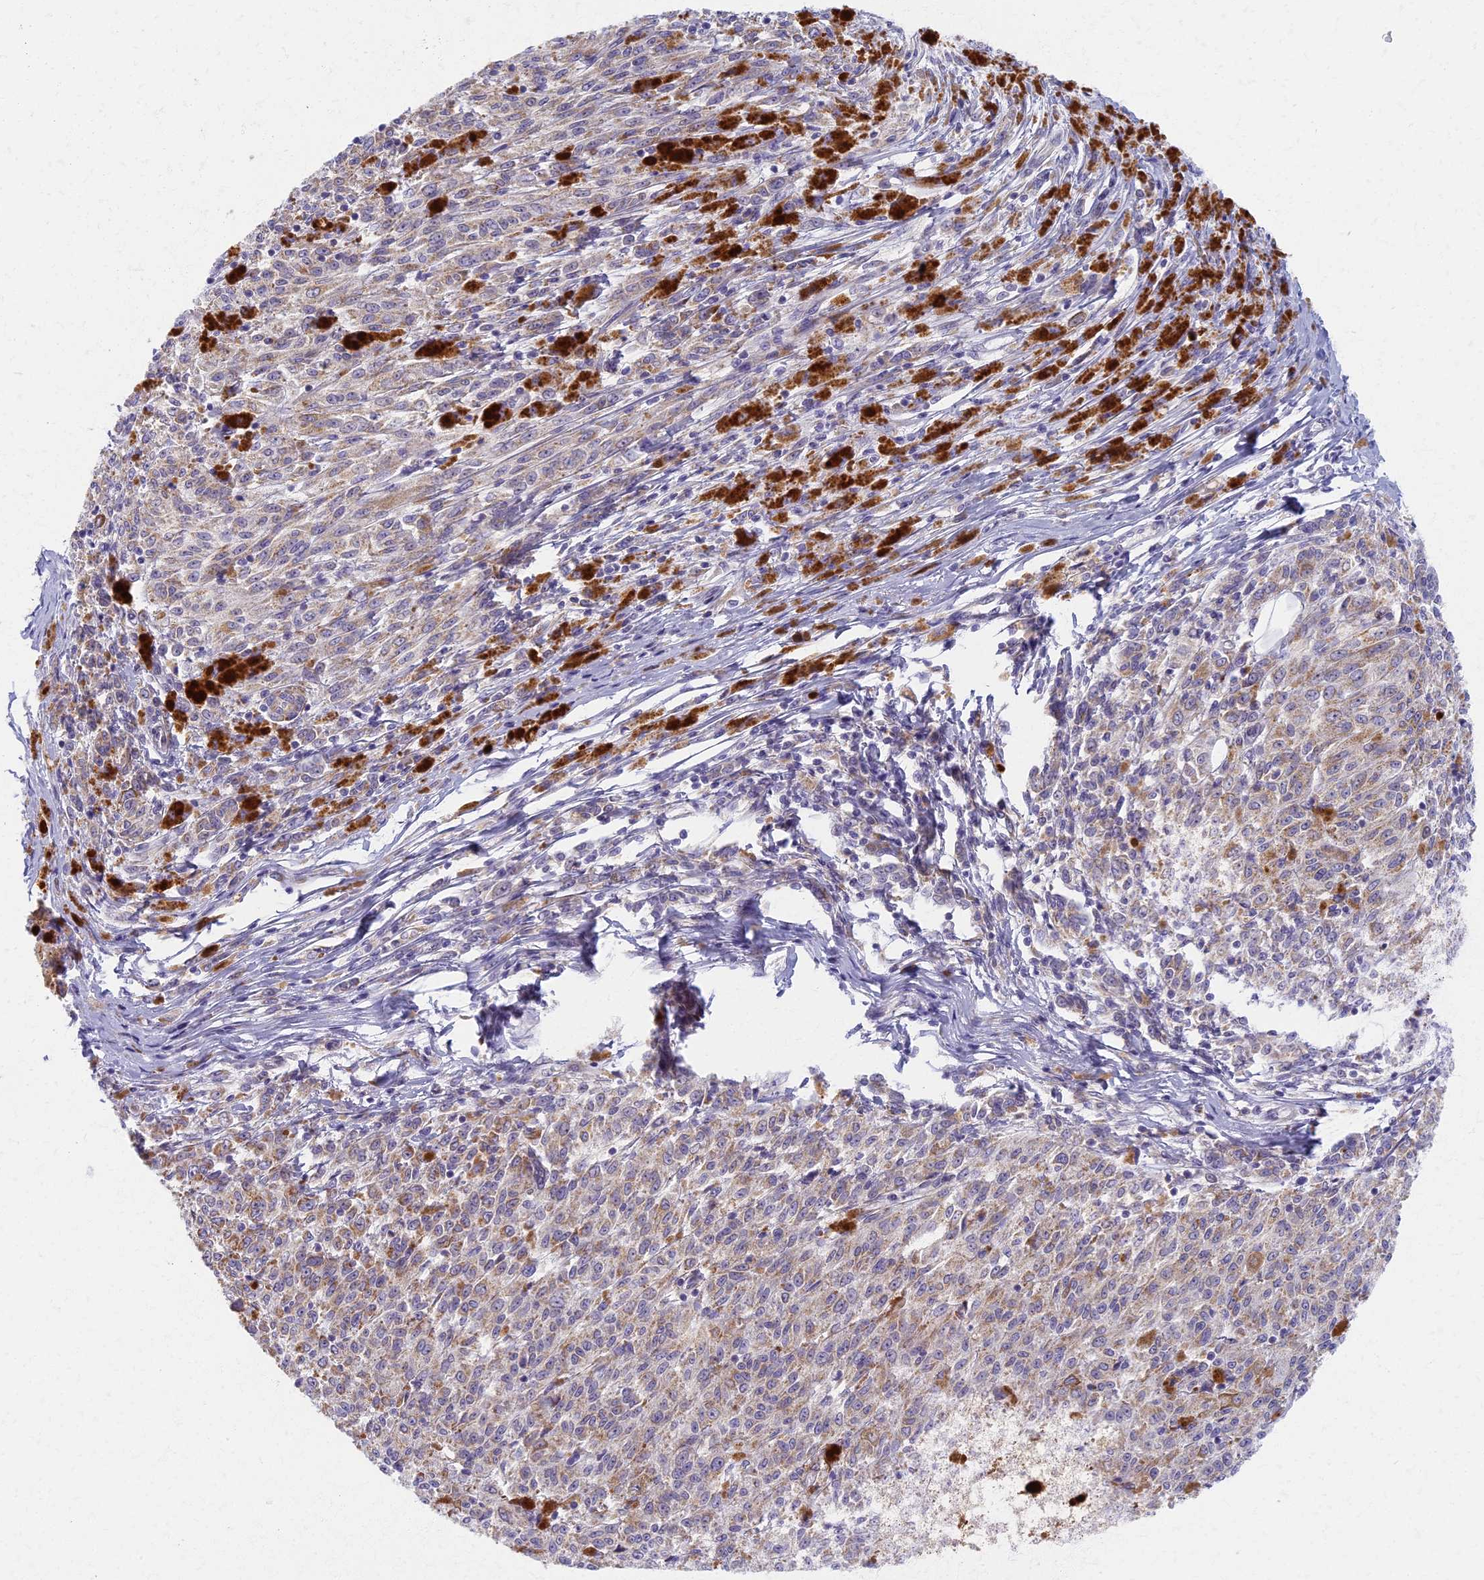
{"staining": {"intensity": "moderate", "quantity": "25%-75%", "location": "cytoplasmic/membranous"}, "tissue": "melanoma", "cell_type": "Tumor cells", "image_type": "cancer", "snomed": [{"axis": "morphology", "description": "Malignant melanoma, NOS"}, {"axis": "topography", "description": "Skin"}], "caption": "Moderate cytoplasmic/membranous staining is identified in approximately 25%-75% of tumor cells in malignant melanoma.", "gene": "MRPS25", "patient": {"sex": "female", "age": 52}}